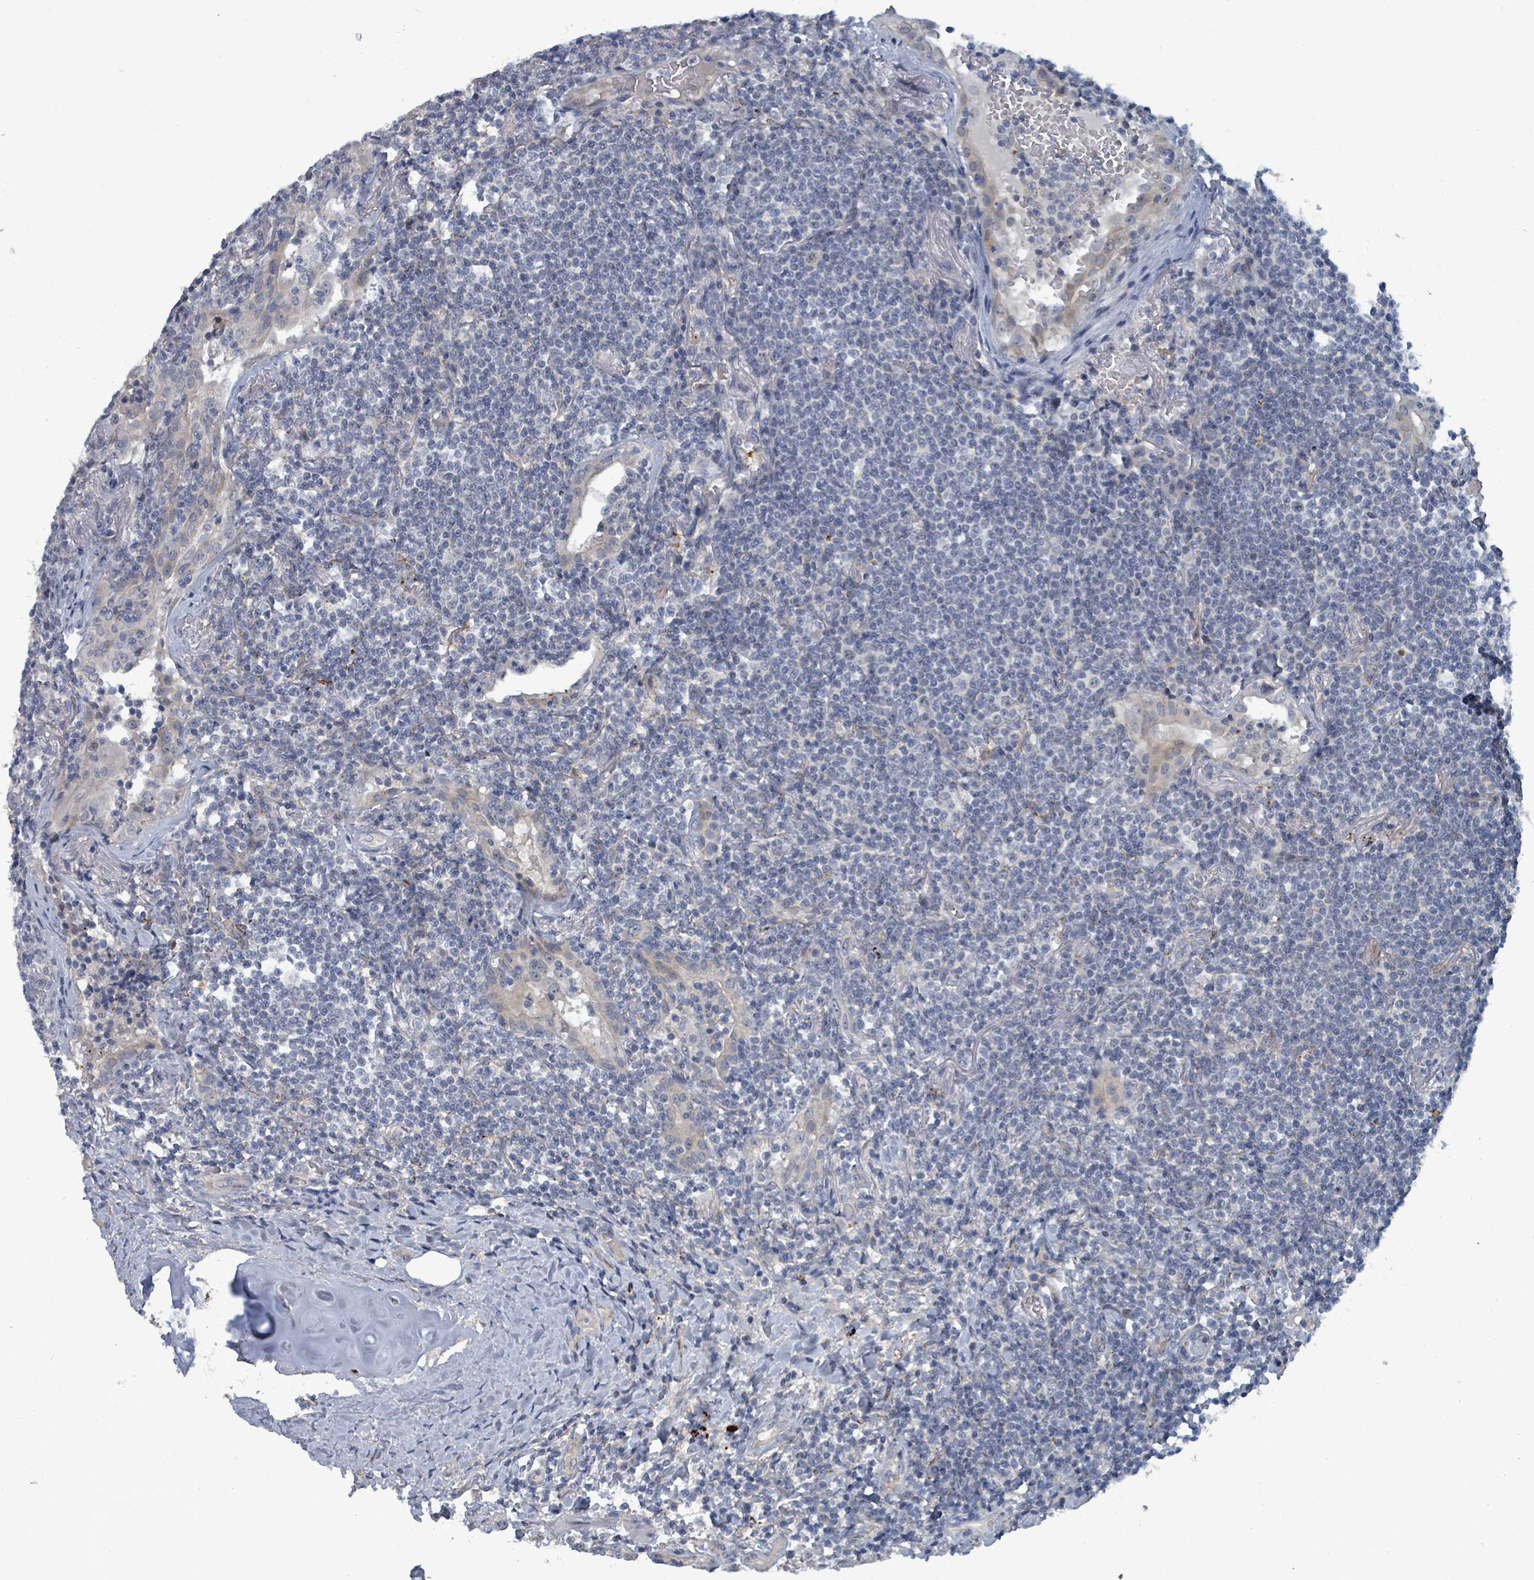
{"staining": {"intensity": "negative", "quantity": "none", "location": "none"}, "tissue": "lymphoma", "cell_type": "Tumor cells", "image_type": "cancer", "snomed": [{"axis": "morphology", "description": "Malignant lymphoma, non-Hodgkin's type, Low grade"}, {"axis": "topography", "description": "Lung"}], "caption": "High power microscopy micrograph of an immunohistochemistry photomicrograph of malignant lymphoma, non-Hodgkin's type (low-grade), revealing no significant positivity in tumor cells.", "gene": "TRDMT1", "patient": {"sex": "female", "age": 71}}